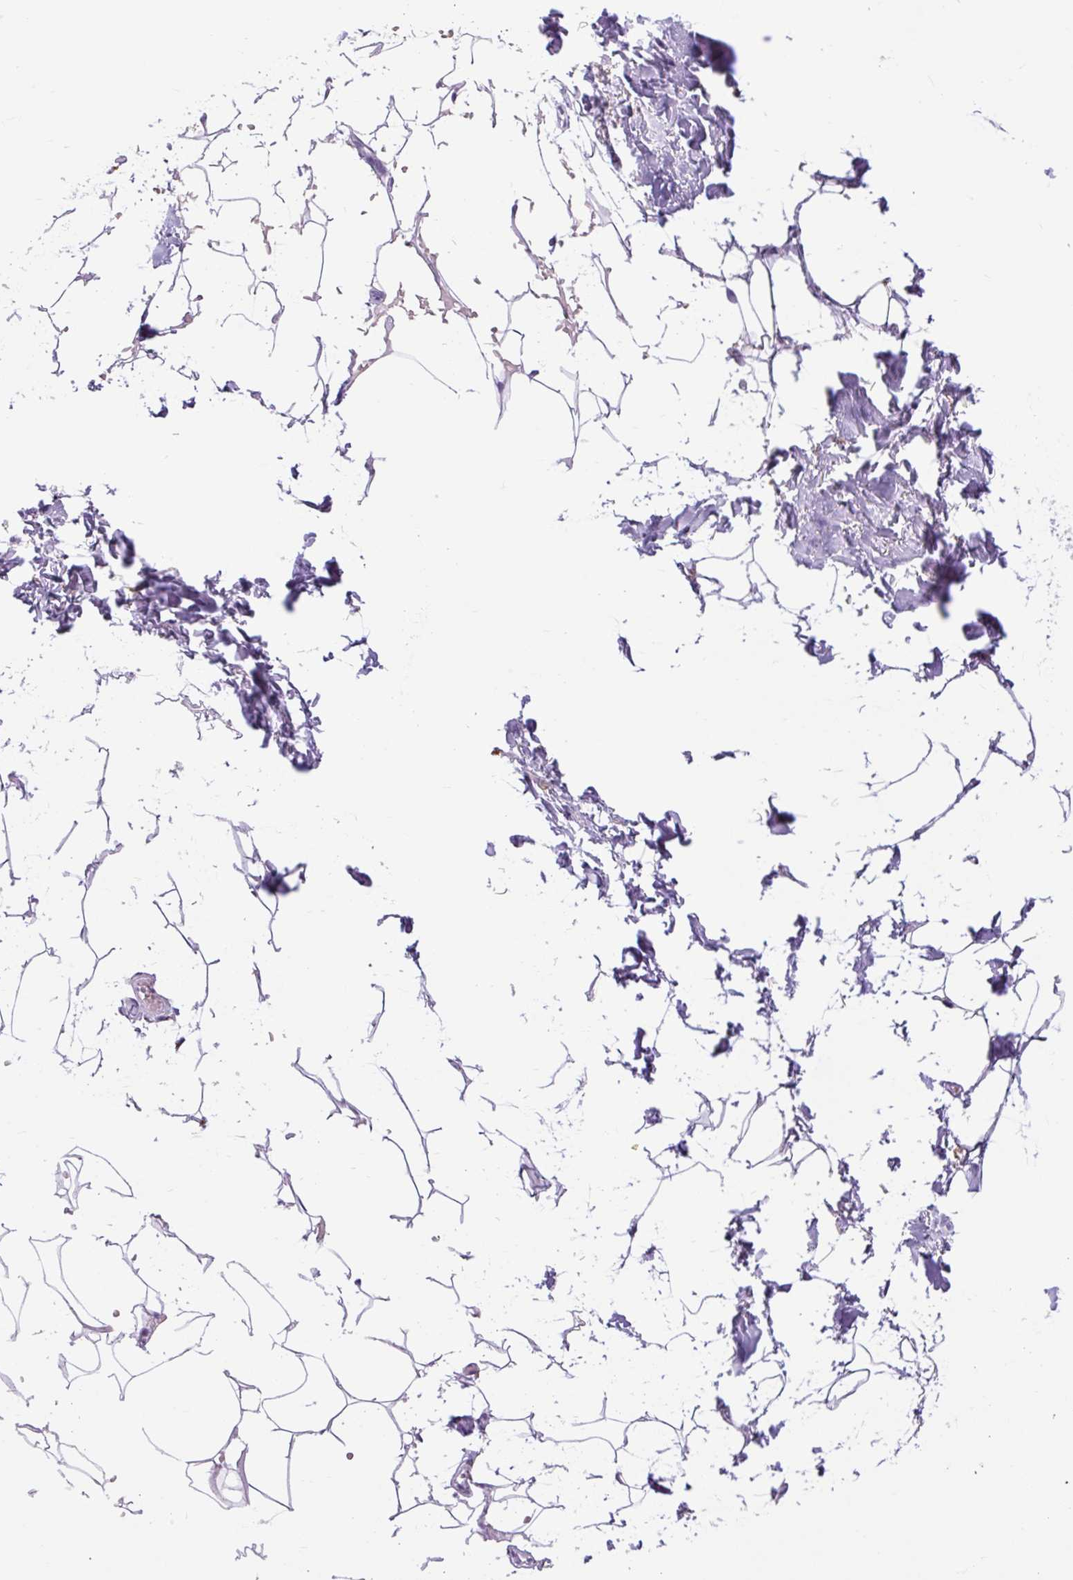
{"staining": {"intensity": "negative", "quantity": "none", "location": "none"}, "tissue": "adipose tissue", "cell_type": "Adipocytes", "image_type": "normal", "snomed": [{"axis": "morphology", "description": "Normal tissue, NOS"}, {"axis": "topography", "description": "Skin"}, {"axis": "topography", "description": "Peripheral nerve tissue"}], "caption": "The IHC image has no significant positivity in adipocytes of adipose tissue. (DAB (3,3'-diaminobenzidine) IHC, high magnification).", "gene": "SIGLEC1", "patient": {"sex": "female", "age": 56}}